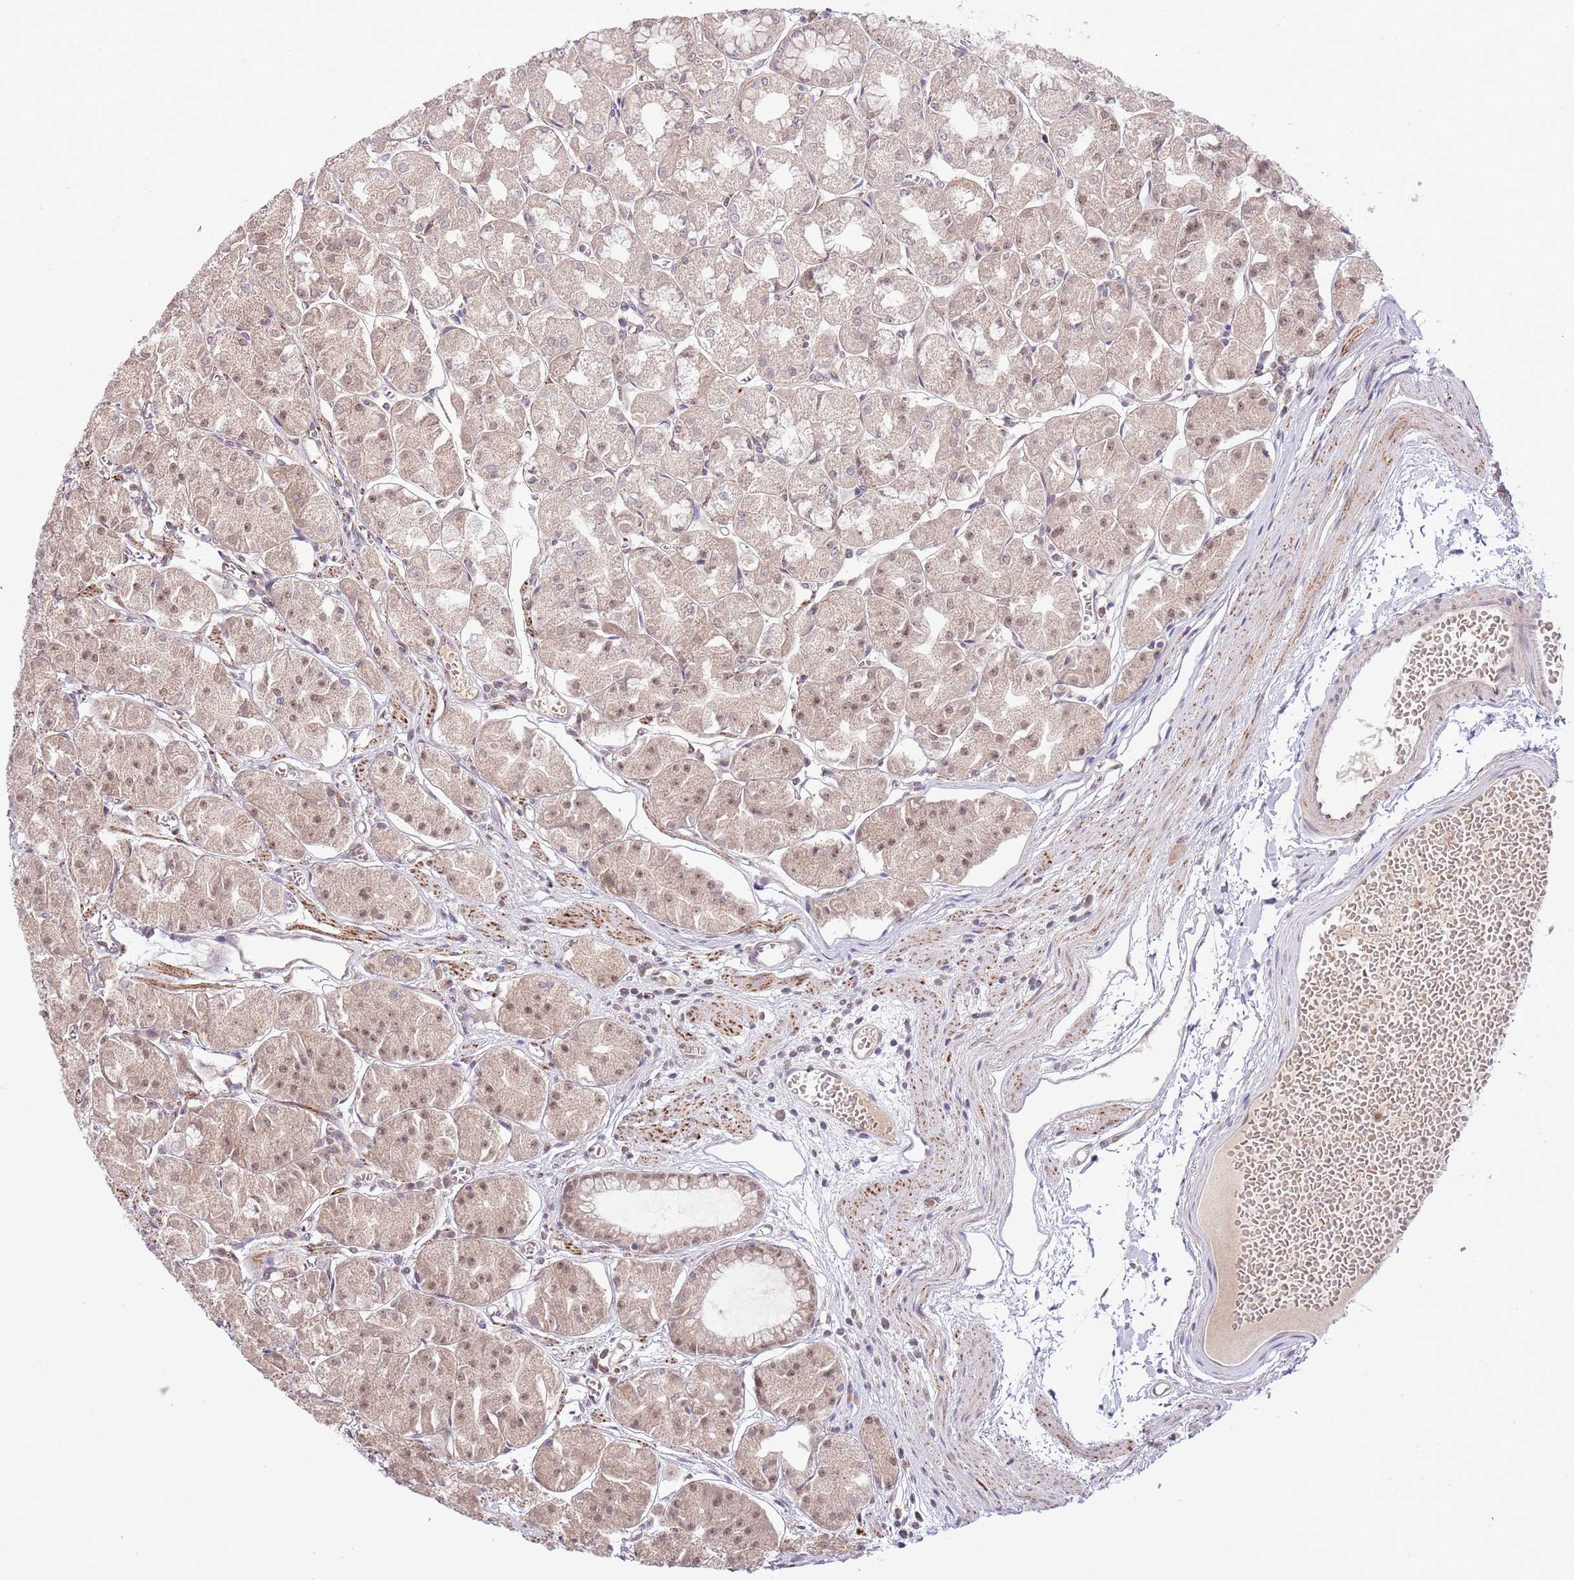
{"staining": {"intensity": "moderate", "quantity": ">75%", "location": "cytoplasmic/membranous,nuclear"}, "tissue": "stomach", "cell_type": "Glandular cells", "image_type": "normal", "snomed": [{"axis": "morphology", "description": "Normal tissue, NOS"}, {"axis": "topography", "description": "Stomach"}], "caption": "Immunohistochemical staining of unremarkable stomach demonstrates moderate cytoplasmic/membranous,nuclear protein positivity in about >75% of glandular cells. The protein is shown in brown color, while the nuclei are stained blue.", "gene": "CHD1", "patient": {"sex": "male", "age": 55}}